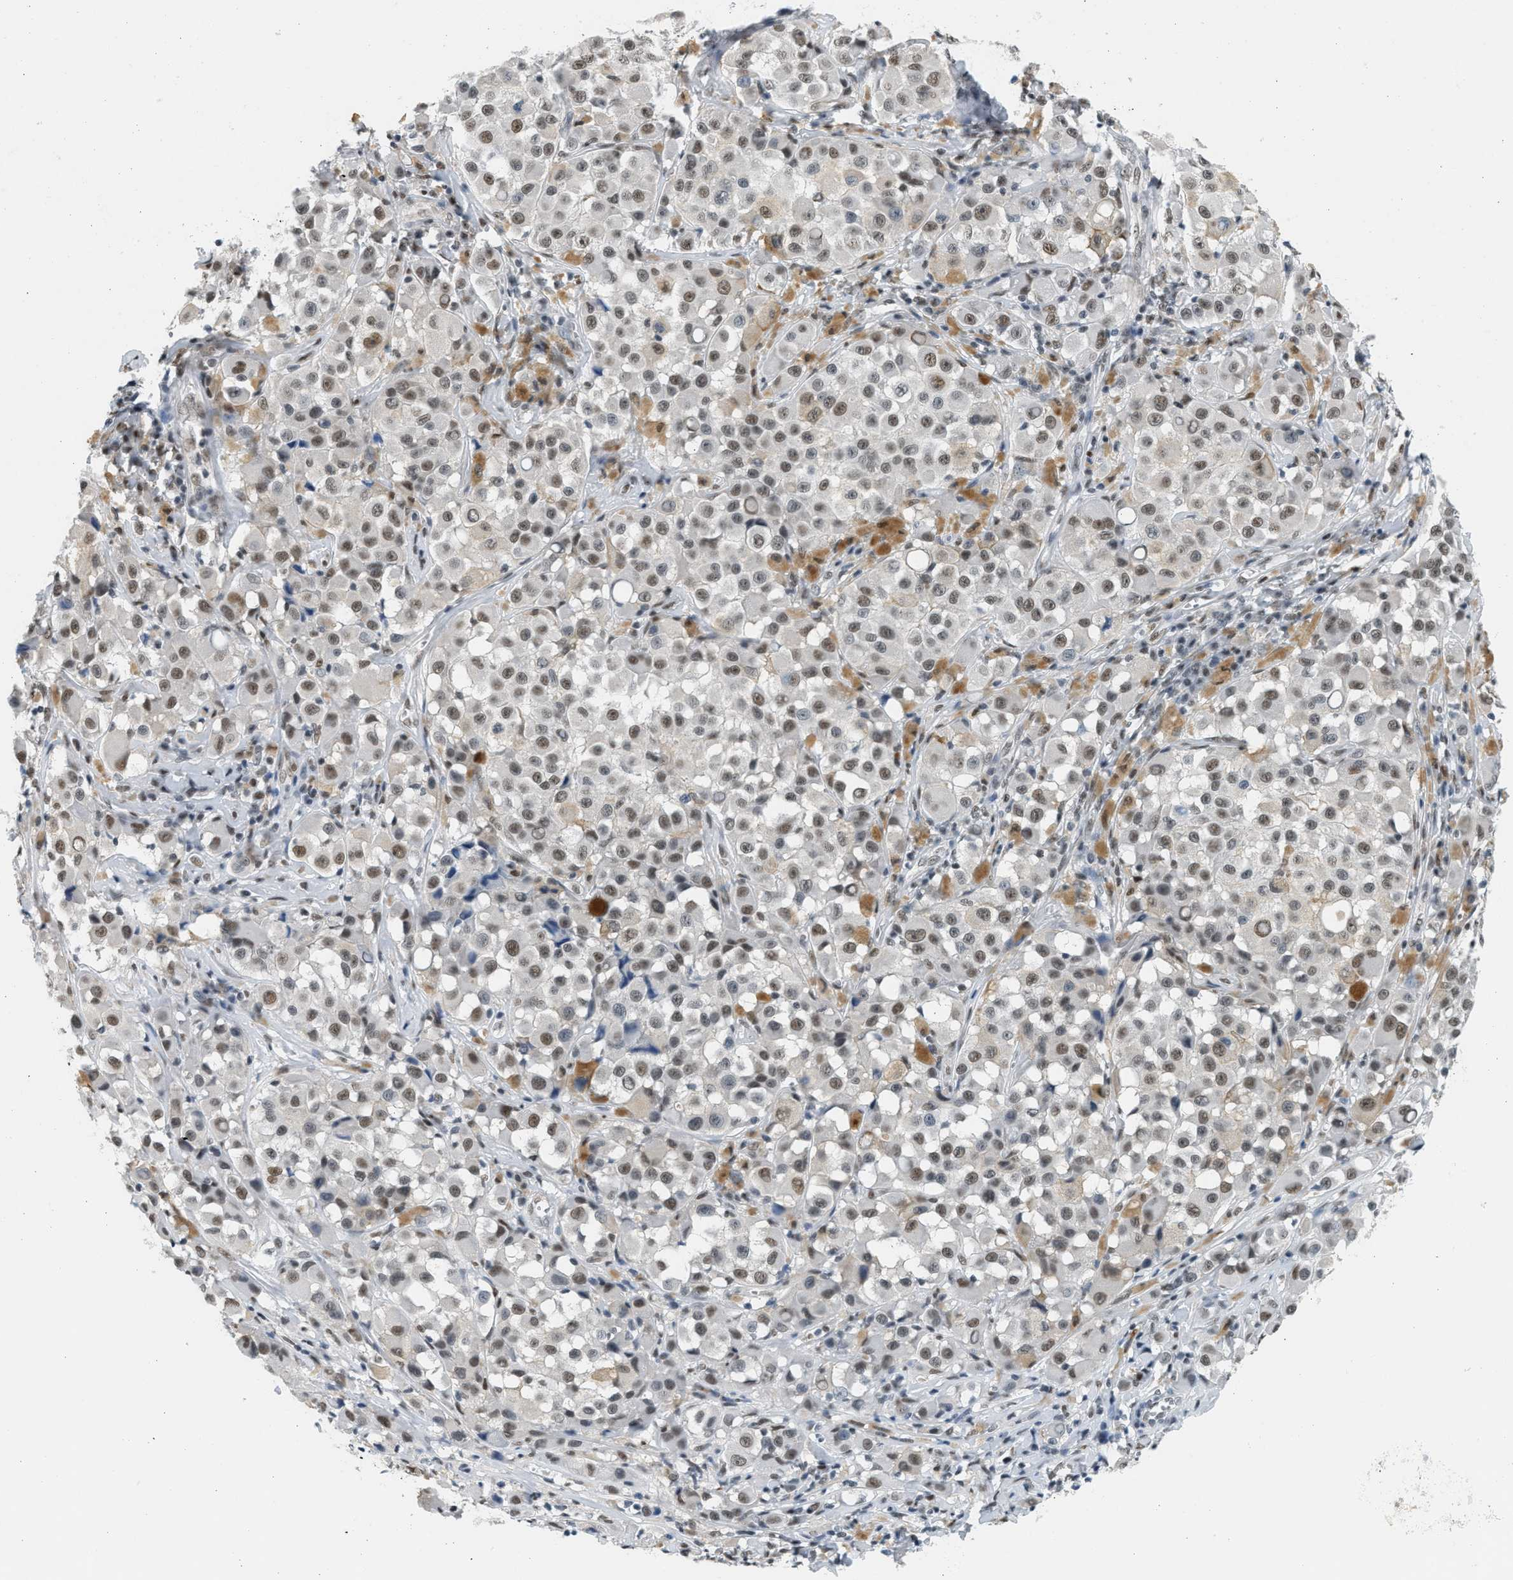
{"staining": {"intensity": "weak", "quantity": ">75%", "location": "nuclear"}, "tissue": "melanoma", "cell_type": "Tumor cells", "image_type": "cancer", "snomed": [{"axis": "morphology", "description": "Malignant melanoma, NOS"}, {"axis": "topography", "description": "Skin"}], "caption": "Immunohistochemistry (IHC) histopathology image of human melanoma stained for a protein (brown), which displays low levels of weak nuclear positivity in approximately >75% of tumor cells.", "gene": "HIPK1", "patient": {"sex": "male", "age": 84}}